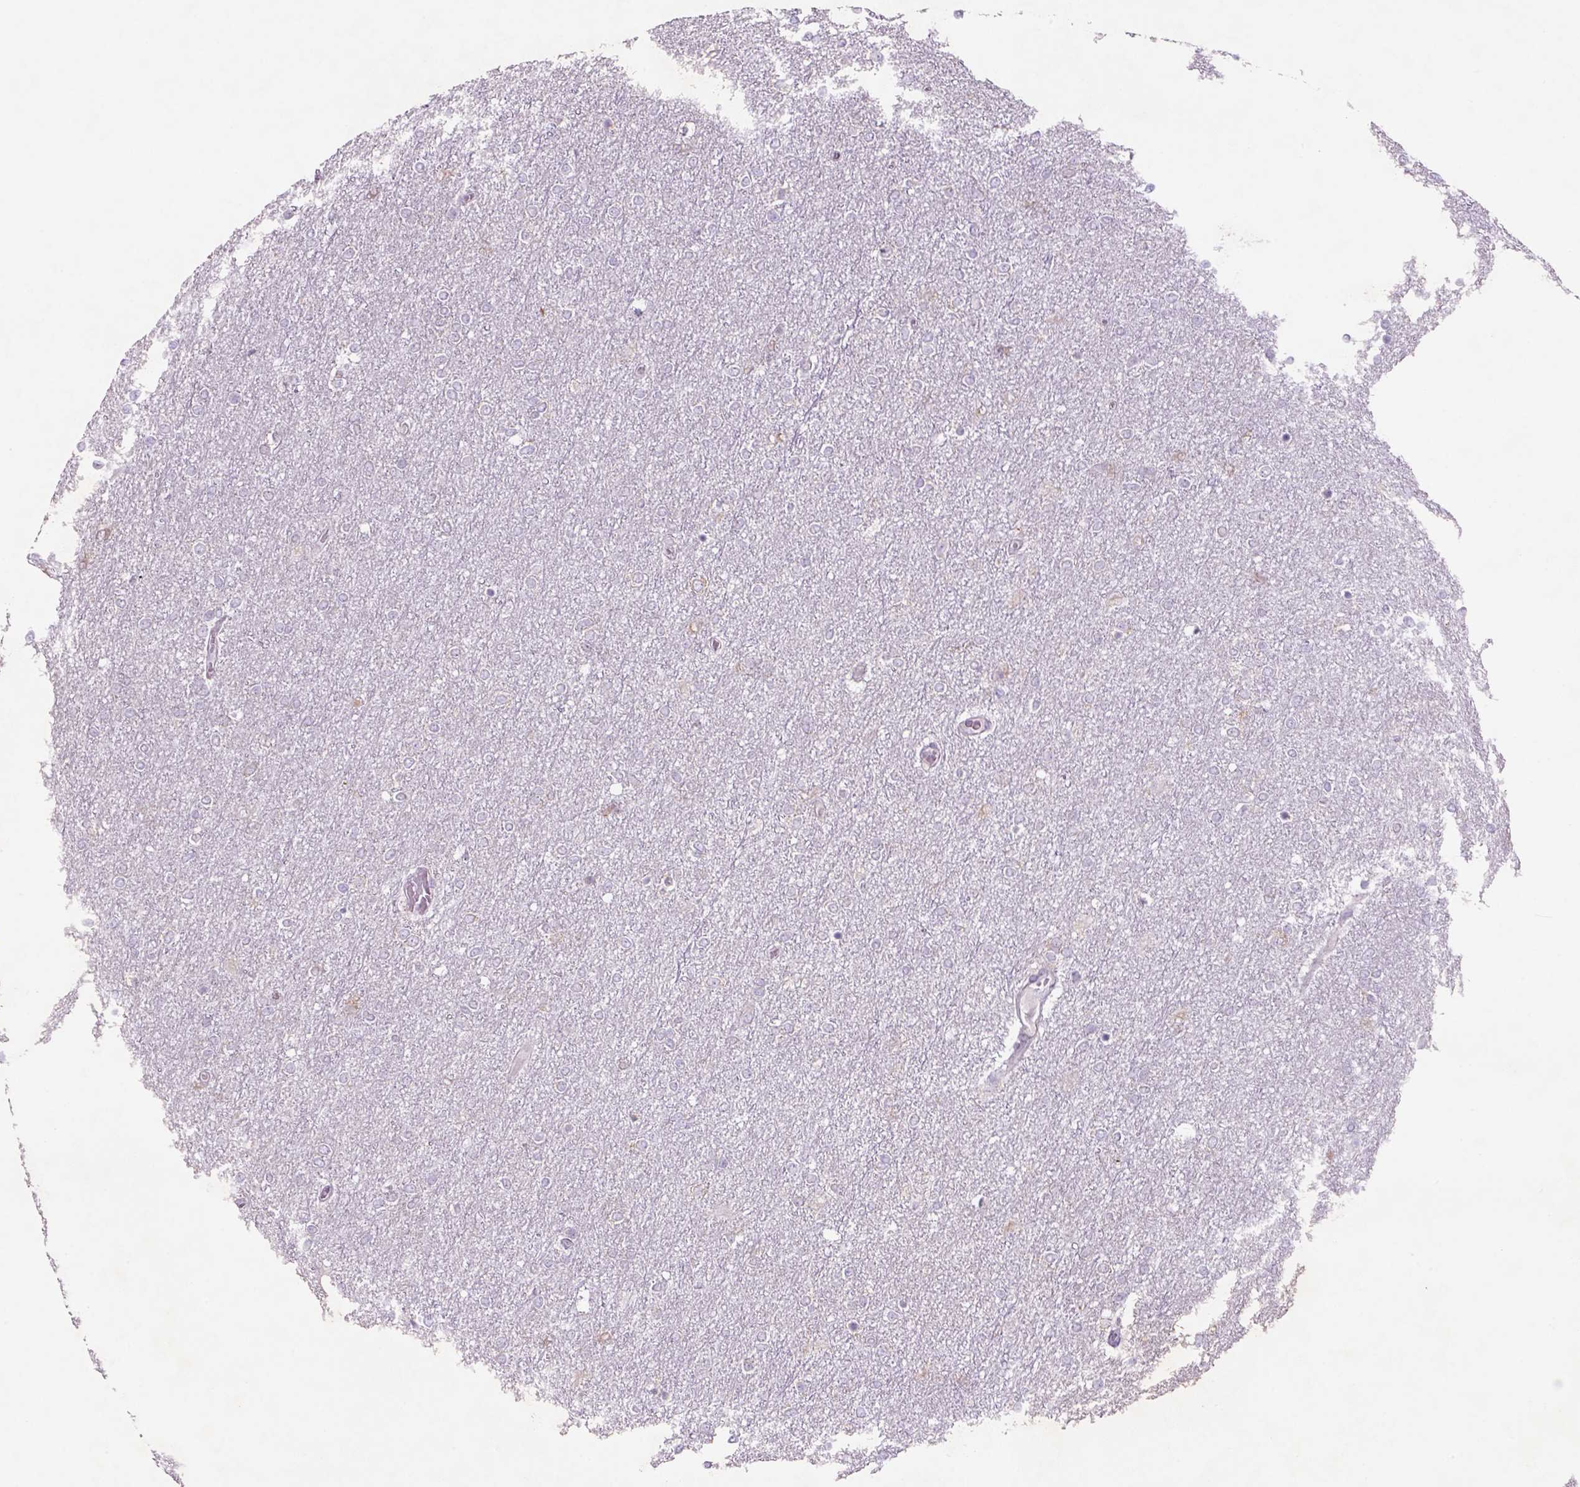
{"staining": {"intensity": "negative", "quantity": "none", "location": "none"}, "tissue": "glioma", "cell_type": "Tumor cells", "image_type": "cancer", "snomed": [{"axis": "morphology", "description": "Glioma, malignant, High grade"}, {"axis": "topography", "description": "Brain"}], "caption": "Immunohistochemistry (IHC) photomicrograph of neoplastic tissue: human glioma stained with DAB (3,3'-diaminobenzidine) exhibits no significant protein staining in tumor cells. (Stains: DAB immunohistochemistry with hematoxylin counter stain, Microscopy: brightfield microscopy at high magnification).", "gene": "NAALAD2", "patient": {"sex": "female", "age": 61}}